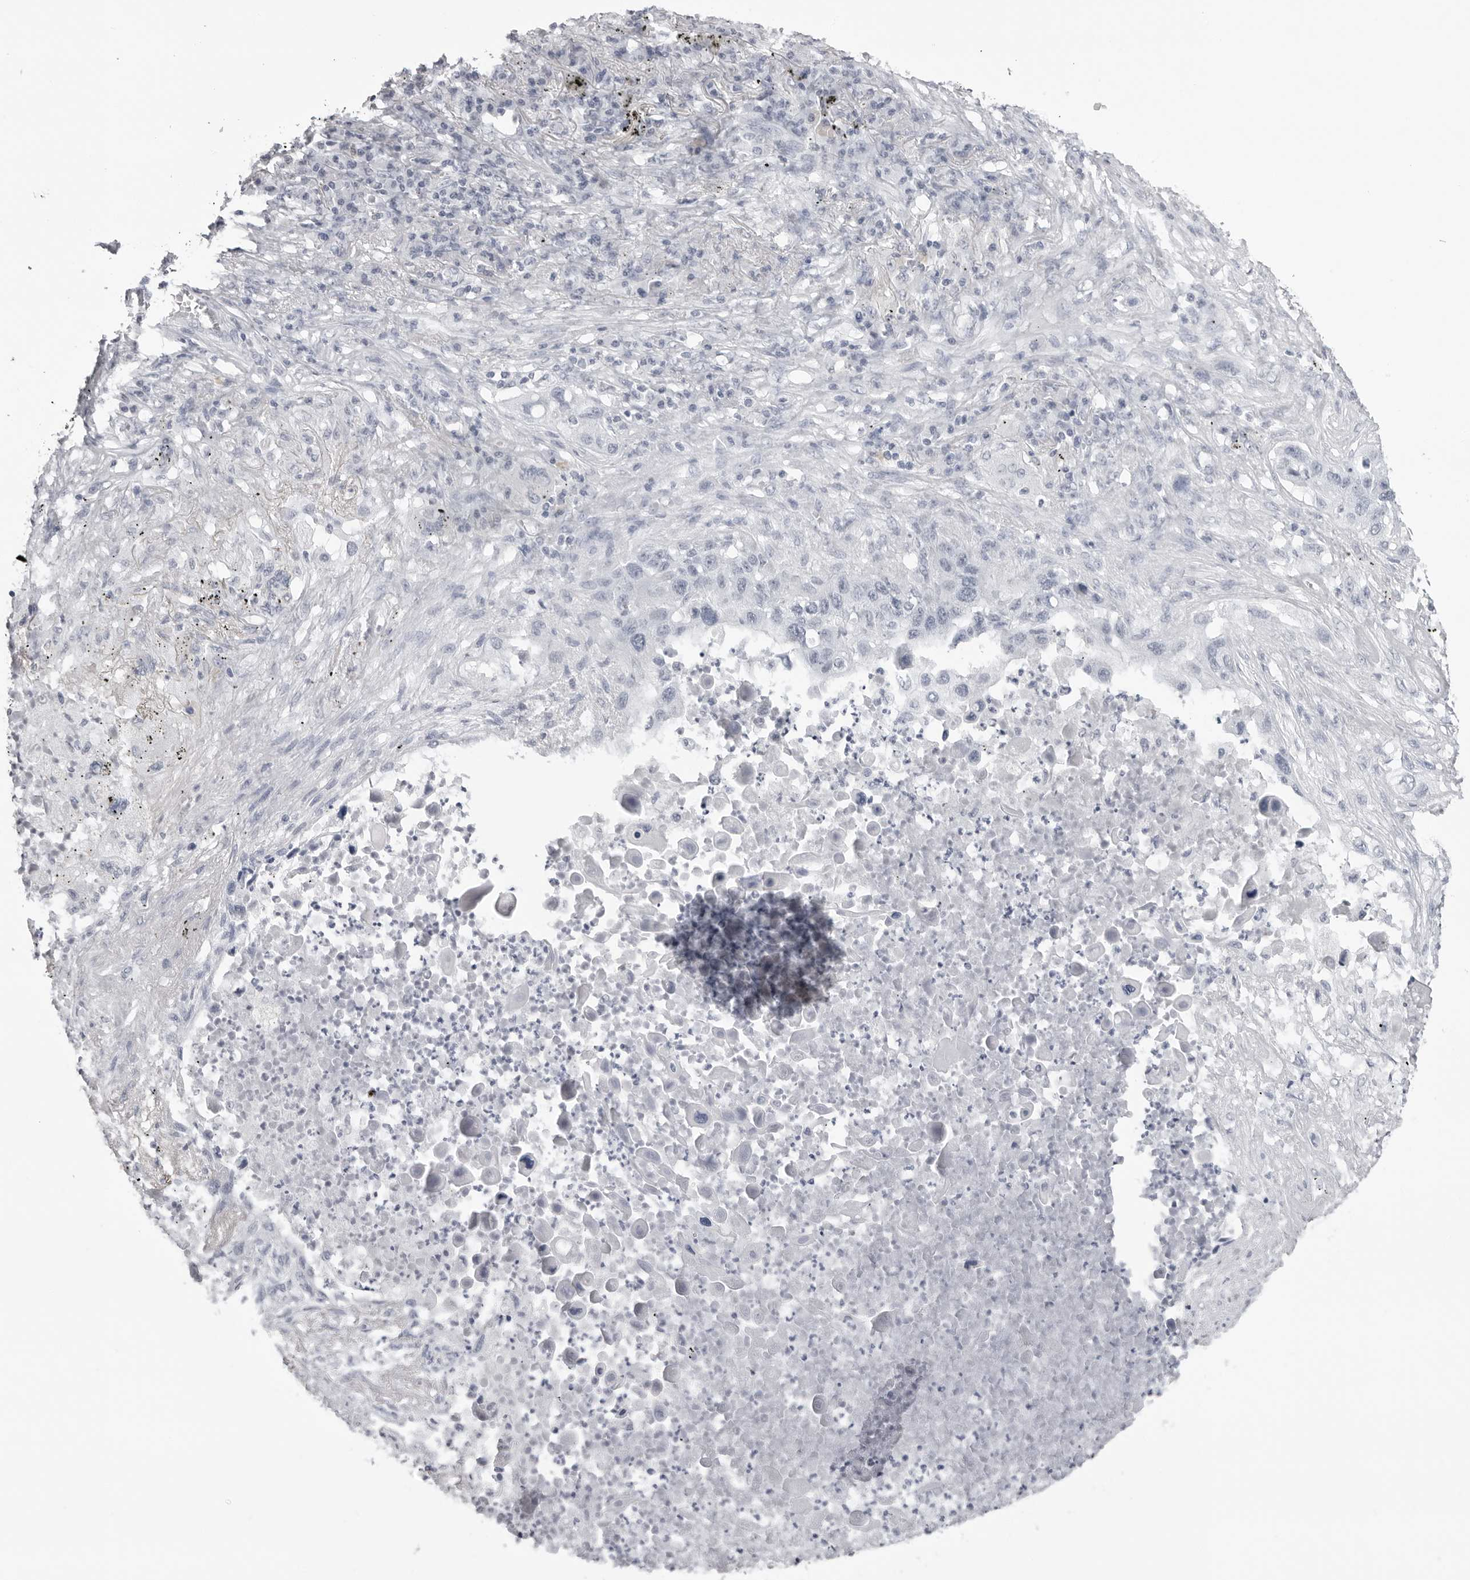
{"staining": {"intensity": "negative", "quantity": "none", "location": "none"}, "tissue": "lung cancer", "cell_type": "Tumor cells", "image_type": "cancer", "snomed": [{"axis": "morphology", "description": "Squamous cell carcinoma, NOS"}, {"axis": "topography", "description": "Lung"}], "caption": "Lung squamous cell carcinoma stained for a protein using immunohistochemistry exhibits no expression tumor cells.", "gene": "SERPINF2", "patient": {"sex": "female", "age": 63}}